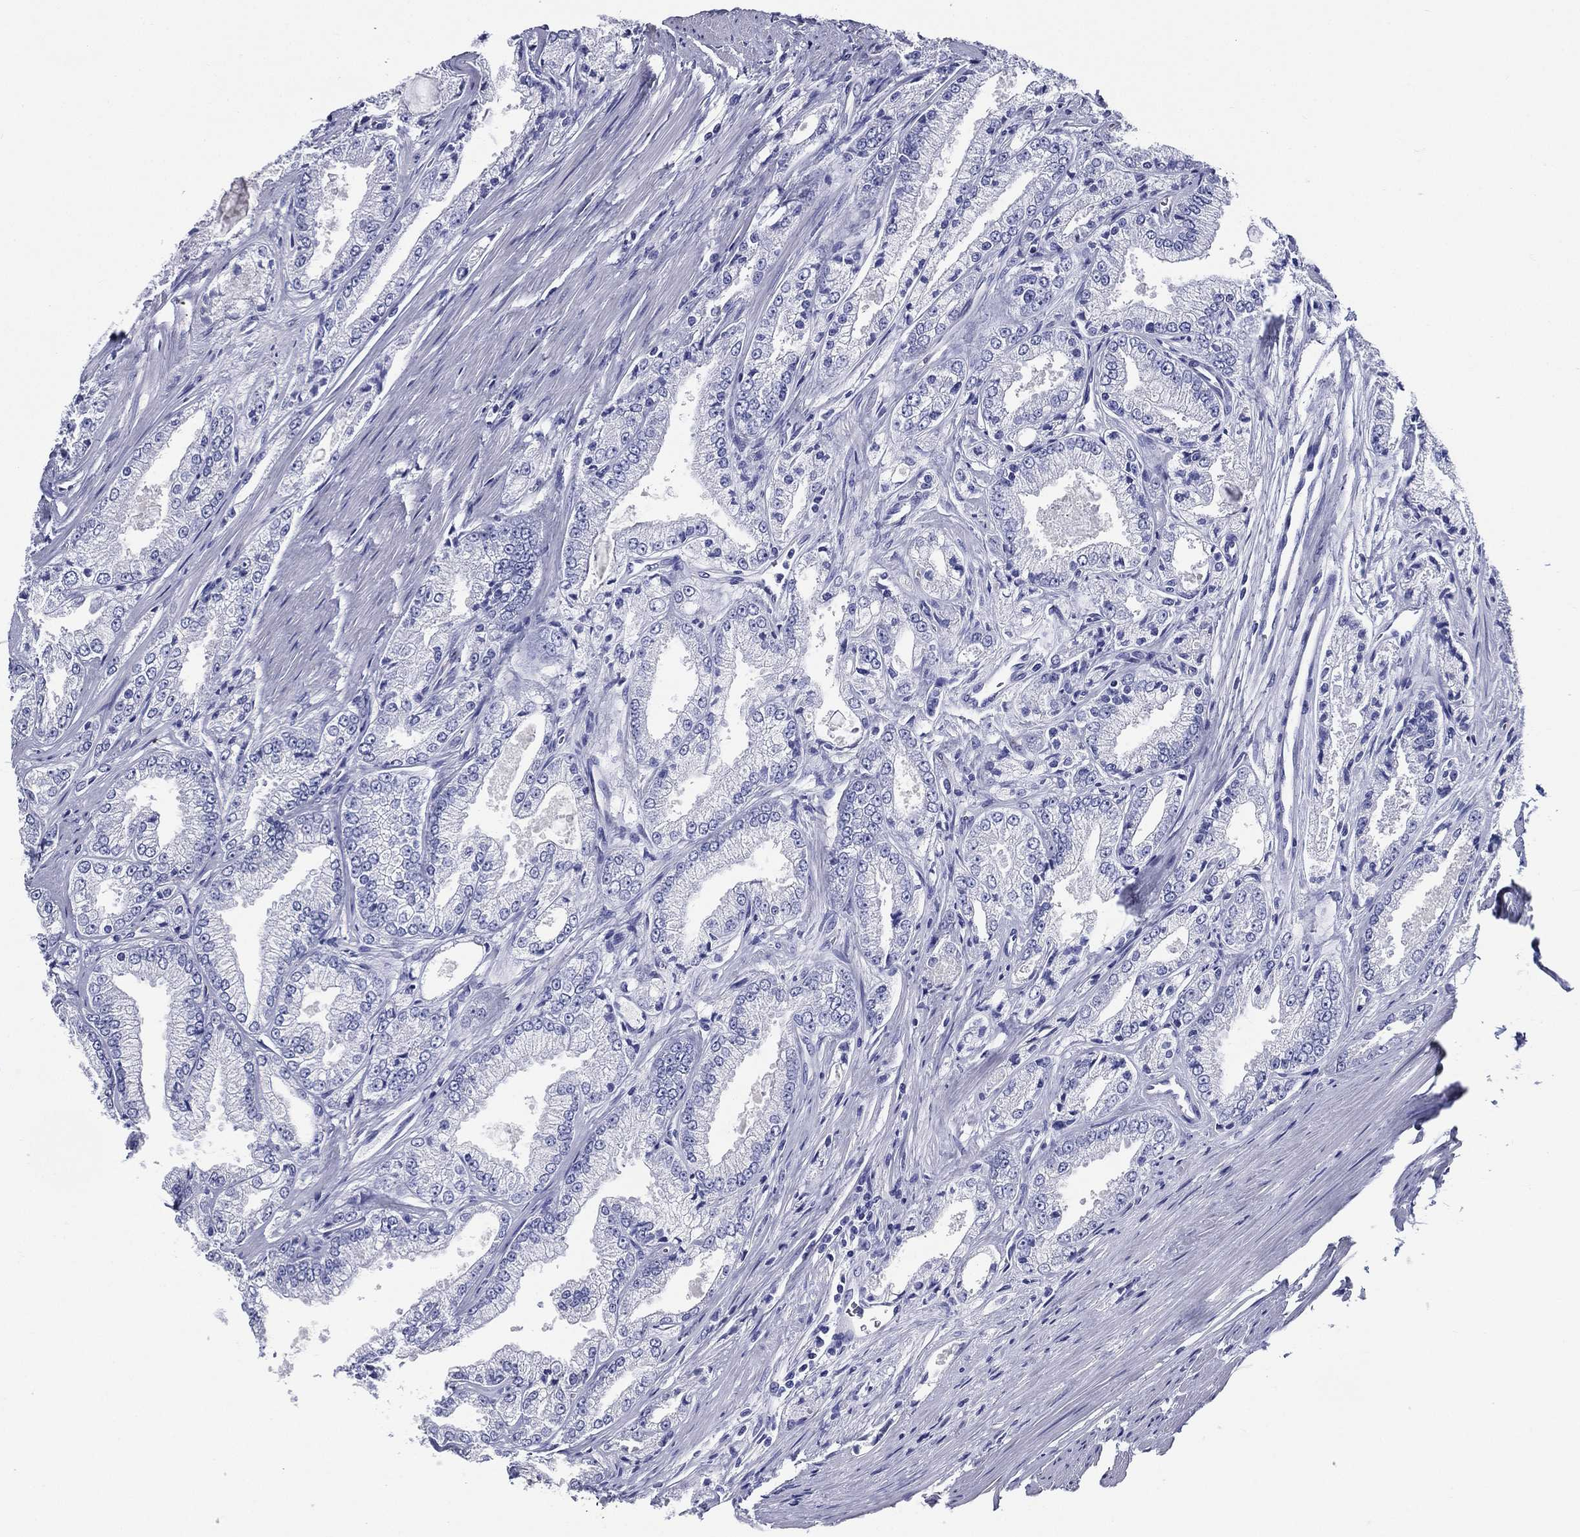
{"staining": {"intensity": "negative", "quantity": "none", "location": "none"}, "tissue": "prostate cancer", "cell_type": "Tumor cells", "image_type": "cancer", "snomed": [{"axis": "morphology", "description": "Adenocarcinoma, NOS"}, {"axis": "morphology", "description": "Adenocarcinoma, High grade"}, {"axis": "topography", "description": "Prostate"}], "caption": "DAB immunohistochemical staining of prostate adenocarcinoma shows no significant staining in tumor cells.", "gene": "ACE2", "patient": {"sex": "male", "age": 70}}